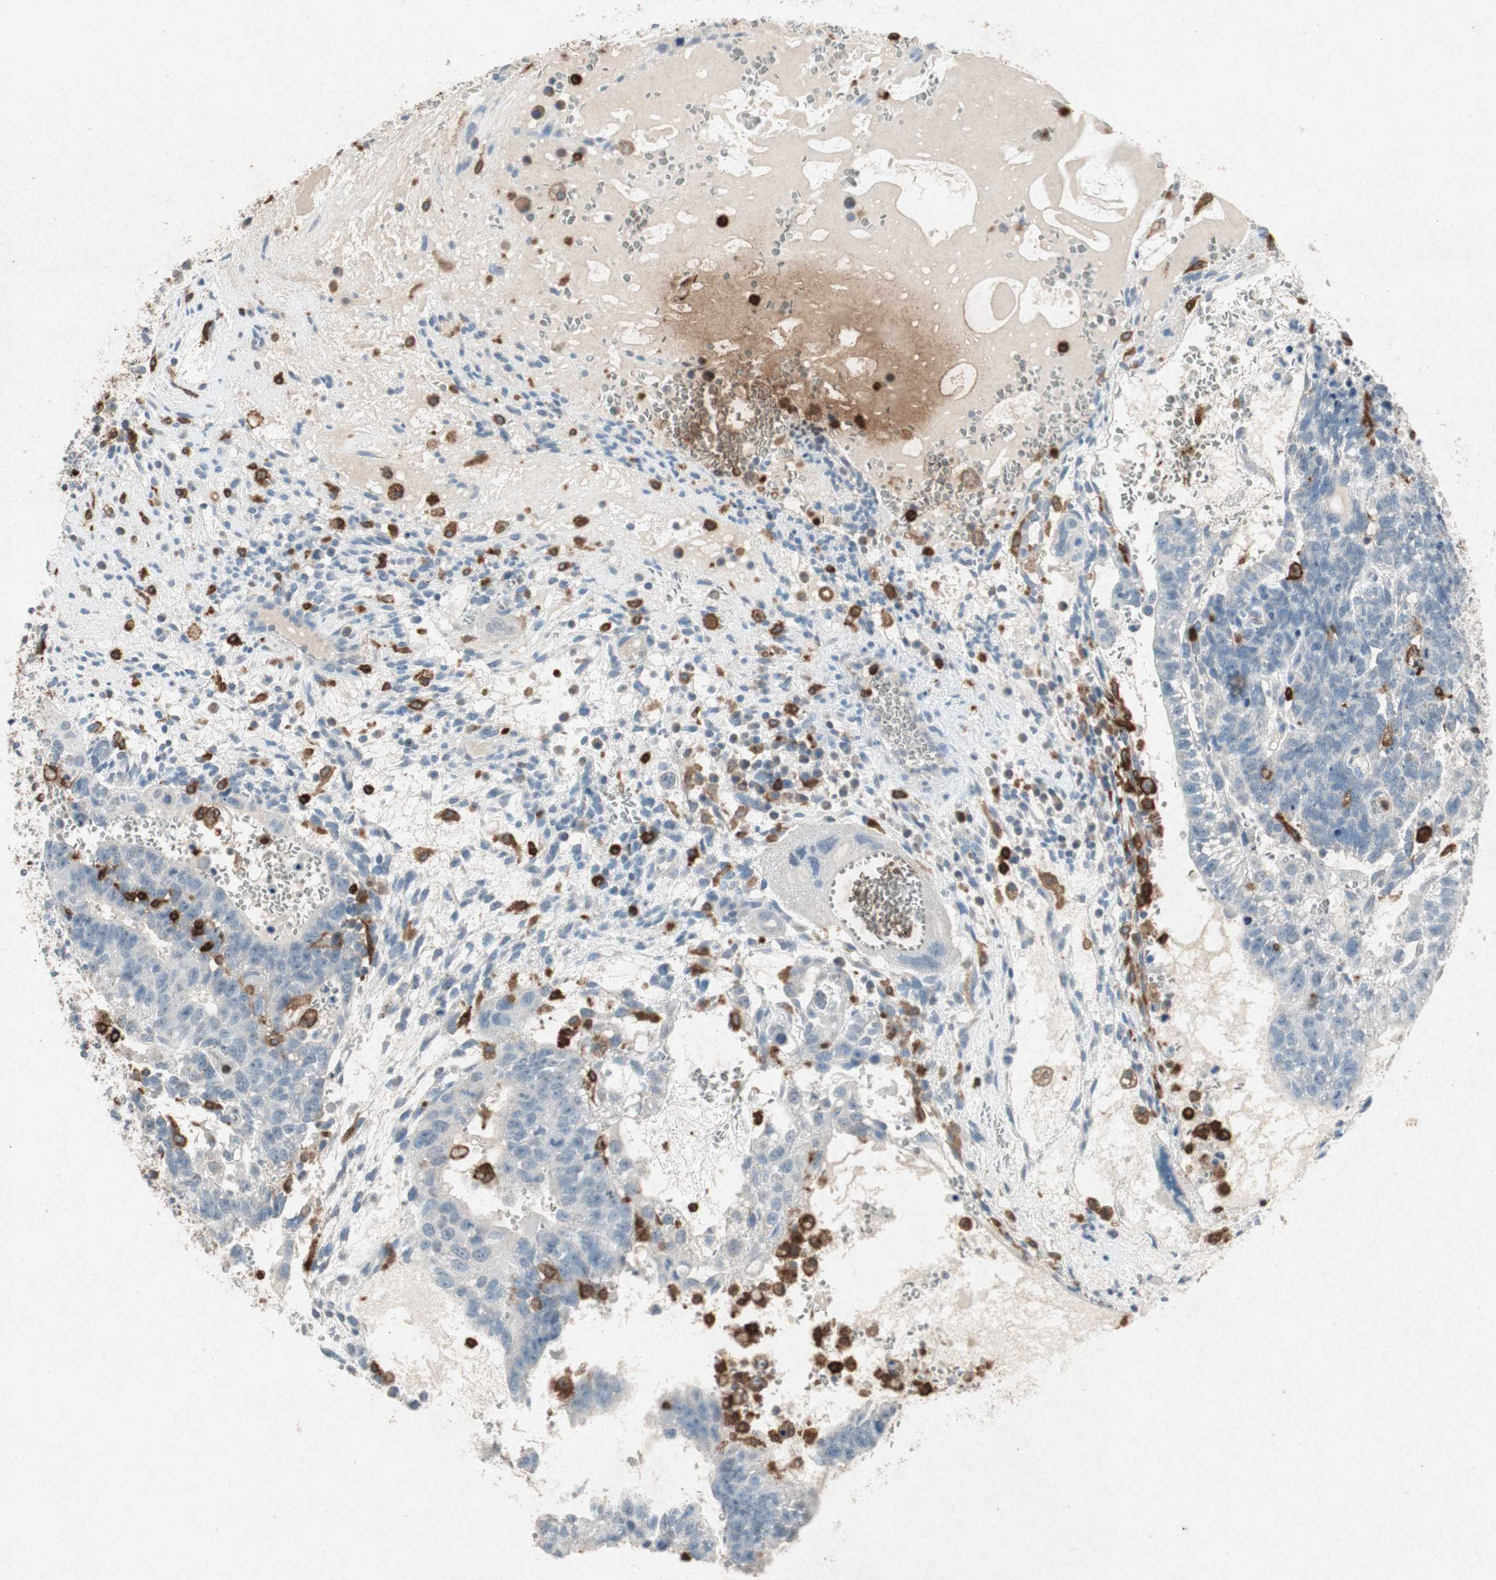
{"staining": {"intensity": "negative", "quantity": "none", "location": "none"}, "tissue": "testis cancer", "cell_type": "Tumor cells", "image_type": "cancer", "snomed": [{"axis": "morphology", "description": "Seminoma, NOS"}, {"axis": "morphology", "description": "Carcinoma, Embryonal, NOS"}, {"axis": "topography", "description": "Testis"}], "caption": "Tumor cells show no significant protein positivity in seminoma (testis). (DAB immunohistochemistry (IHC), high magnification).", "gene": "TYROBP", "patient": {"sex": "male", "age": 52}}